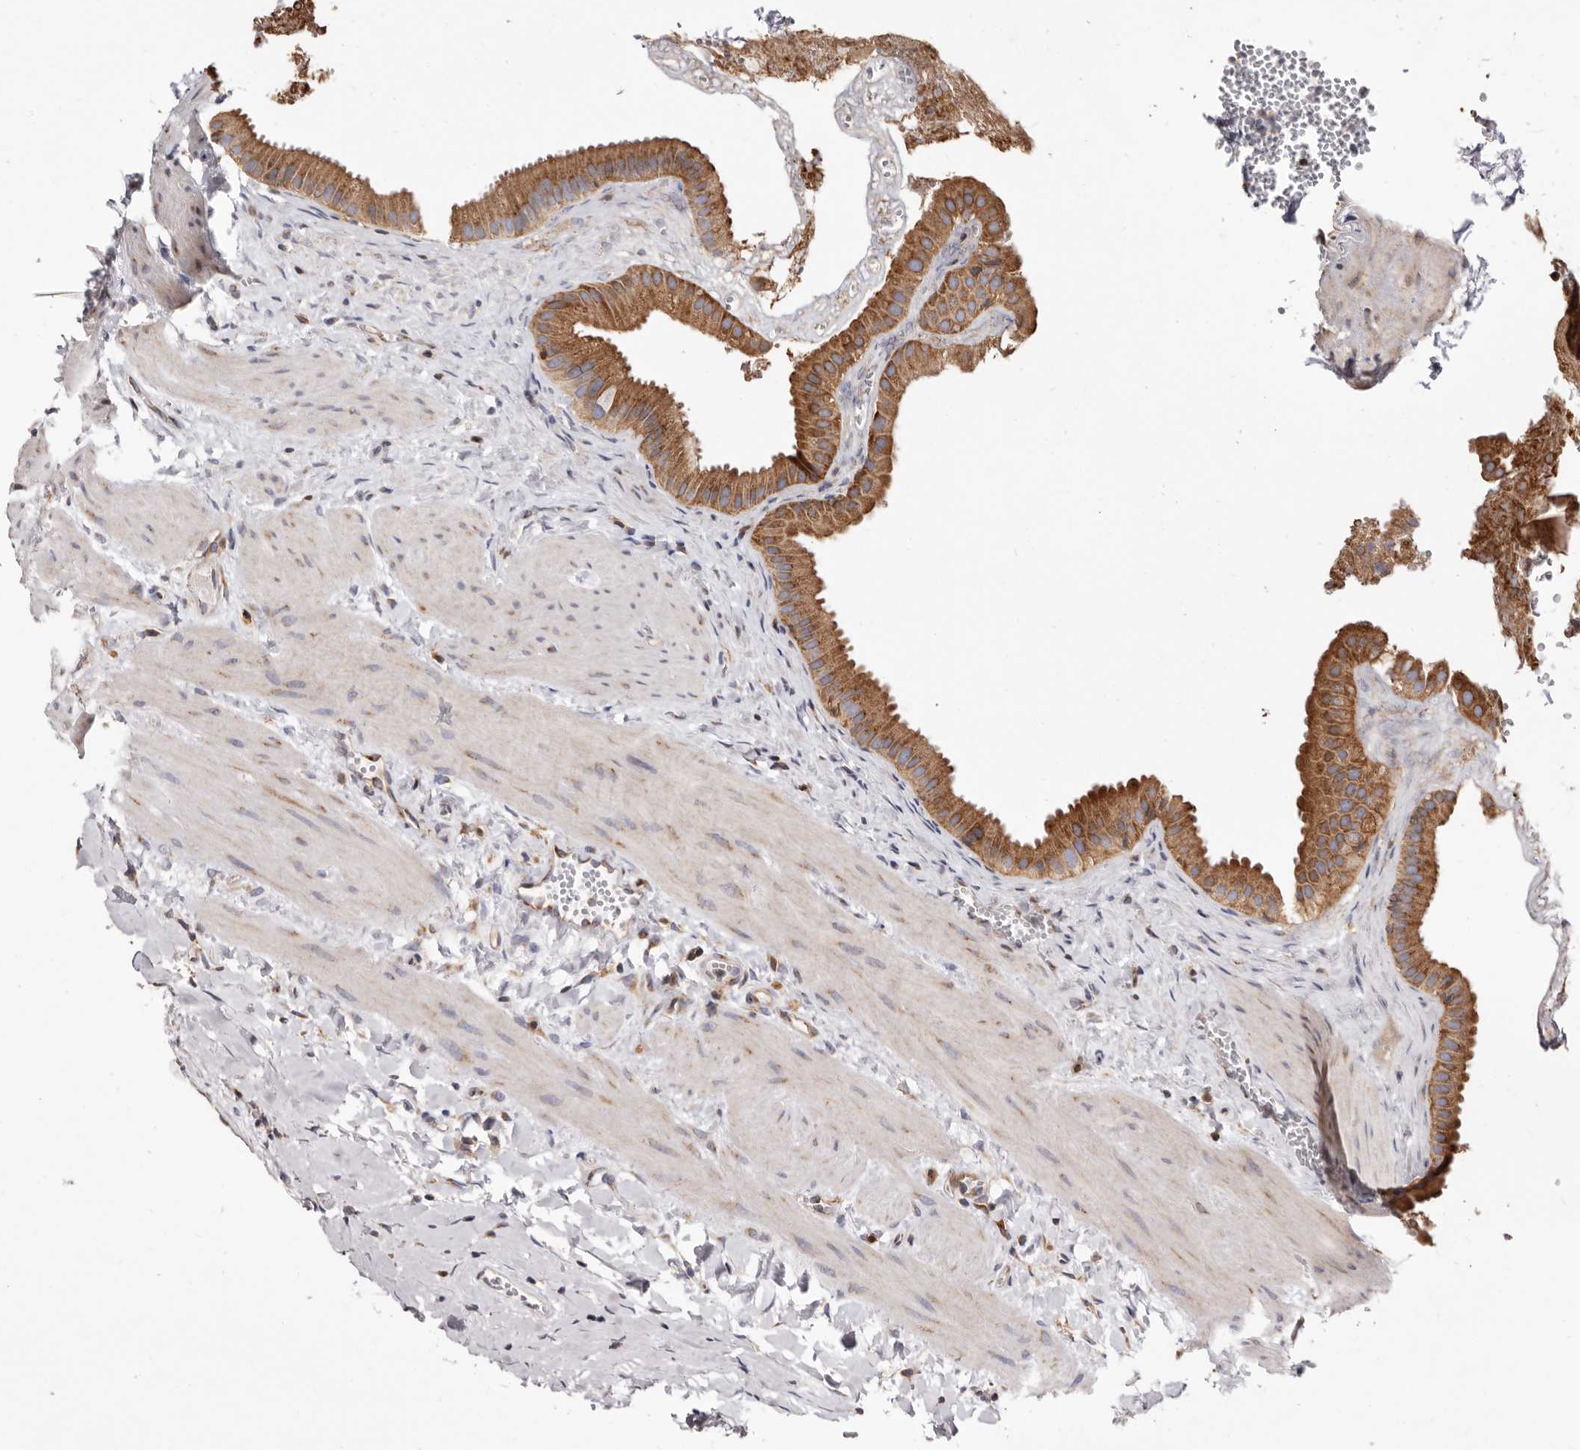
{"staining": {"intensity": "moderate", "quantity": ">75%", "location": "cytoplasmic/membranous"}, "tissue": "gallbladder", "cell_type": "Glandular cells", "image_type": "normal", "snomed": [{"axis": "morphology", "description": "Normal tissue, NOS"}, {"axis": "topography", "description": "Gallbladder"}], "caption": "High-power microscopy captured an immunohistochemistry histopathology image of normal gallbladder, revealing moderate cytoplasmic/membranous positivity in approximately >75% of glandular cells.", "gene": "COQ8B", "patient": {"sex": "male", "age": 55}}